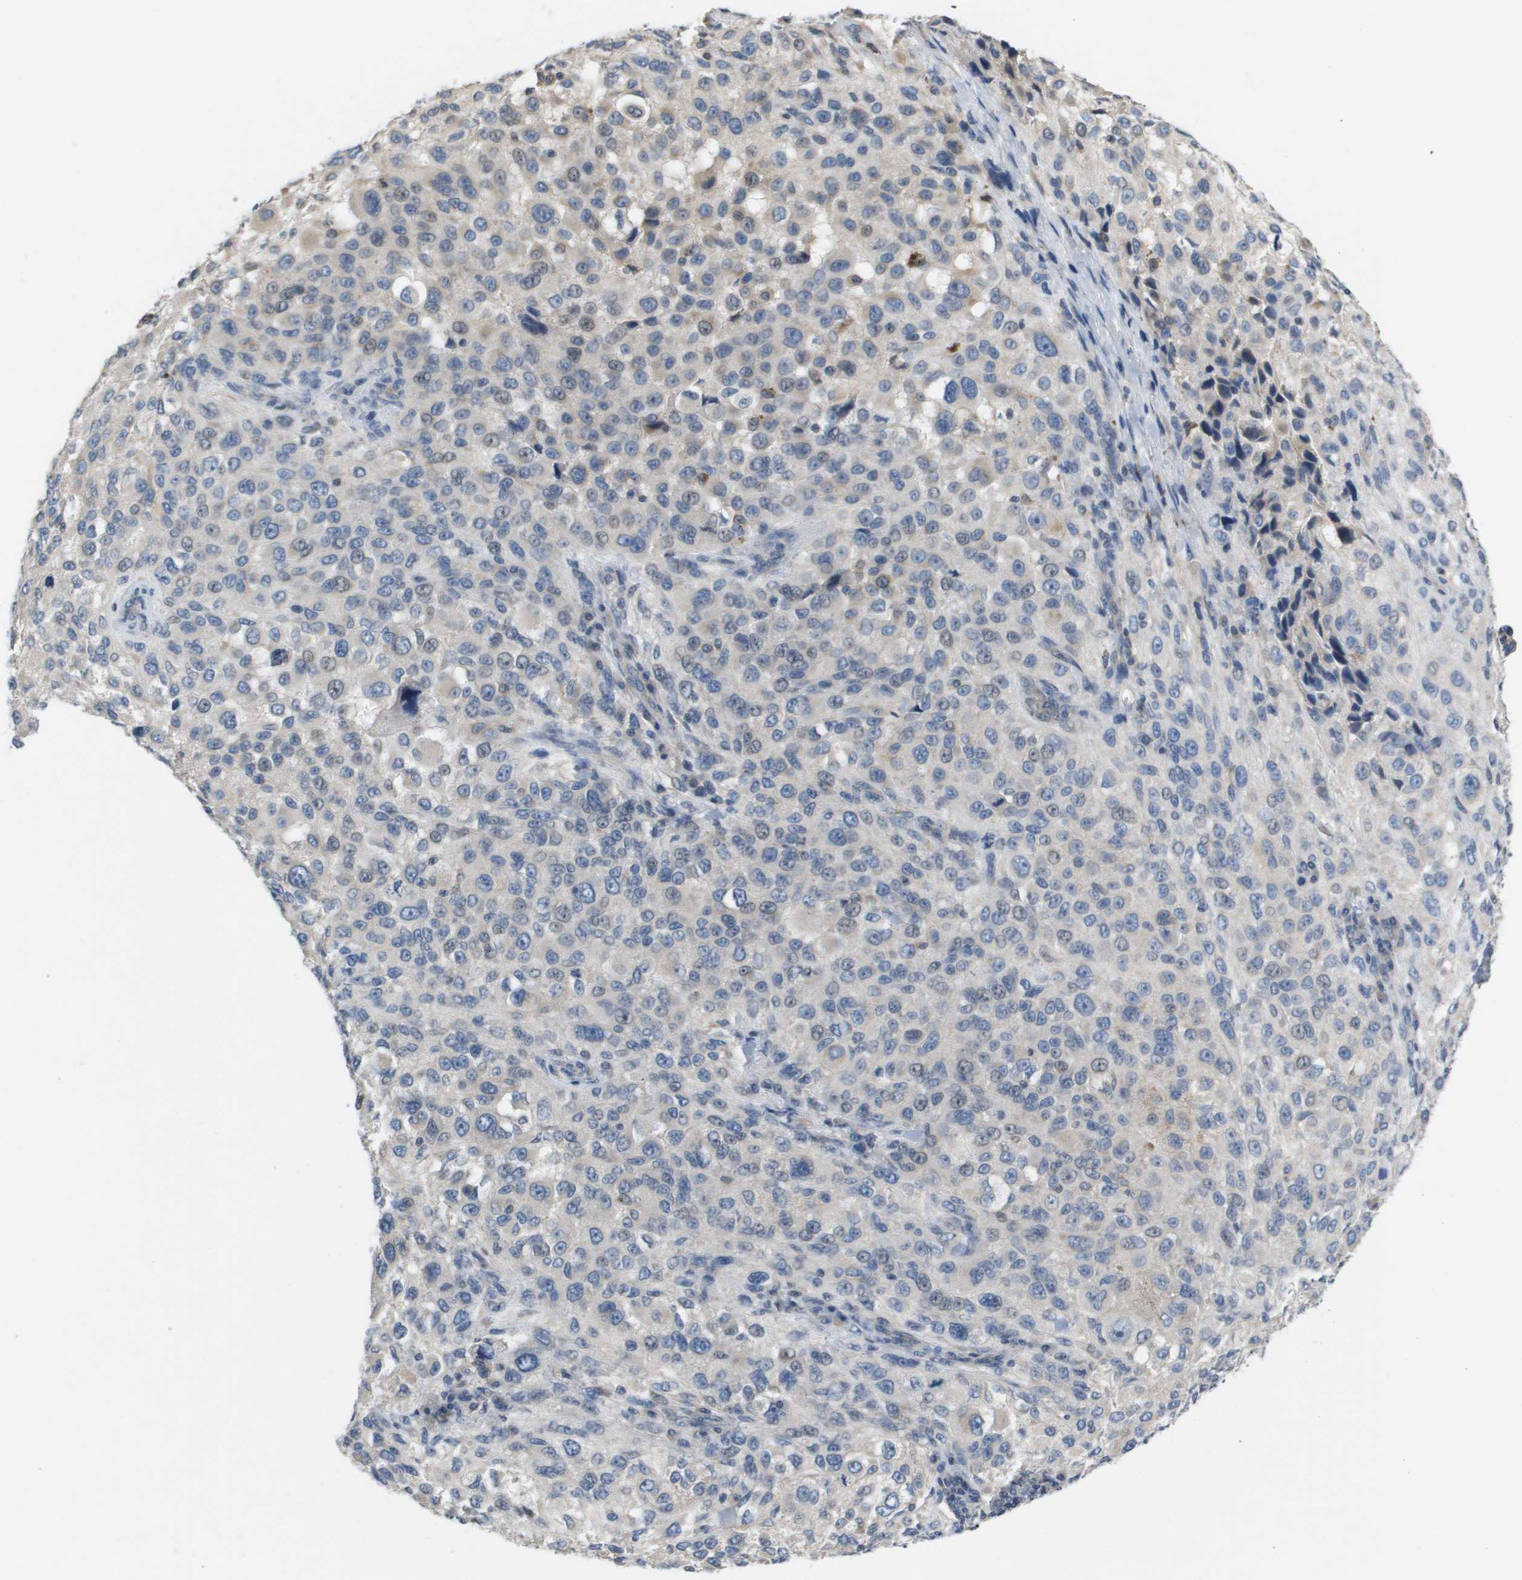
{"staining": {"intensity": "negative", "quantity": "none", "location": "none"}, "tissue": "melanoma", "cell_type": "Tumor cells", "image_type": "cancer", "snomed": [{"axis": "morphology", "description": "Necrosis, NOS"}, {"axis": "morphology", "description": "Malignant melanoma, NOS"}, {"axis": "topography", "description": "Skin"}], "caption": "The immunohistochemistry photomicrograph has no significant staining in tumor cells of malignant melanoma tissue.", "gene": "CAPN11", "patient": {"sex": "female", "age": 87}}